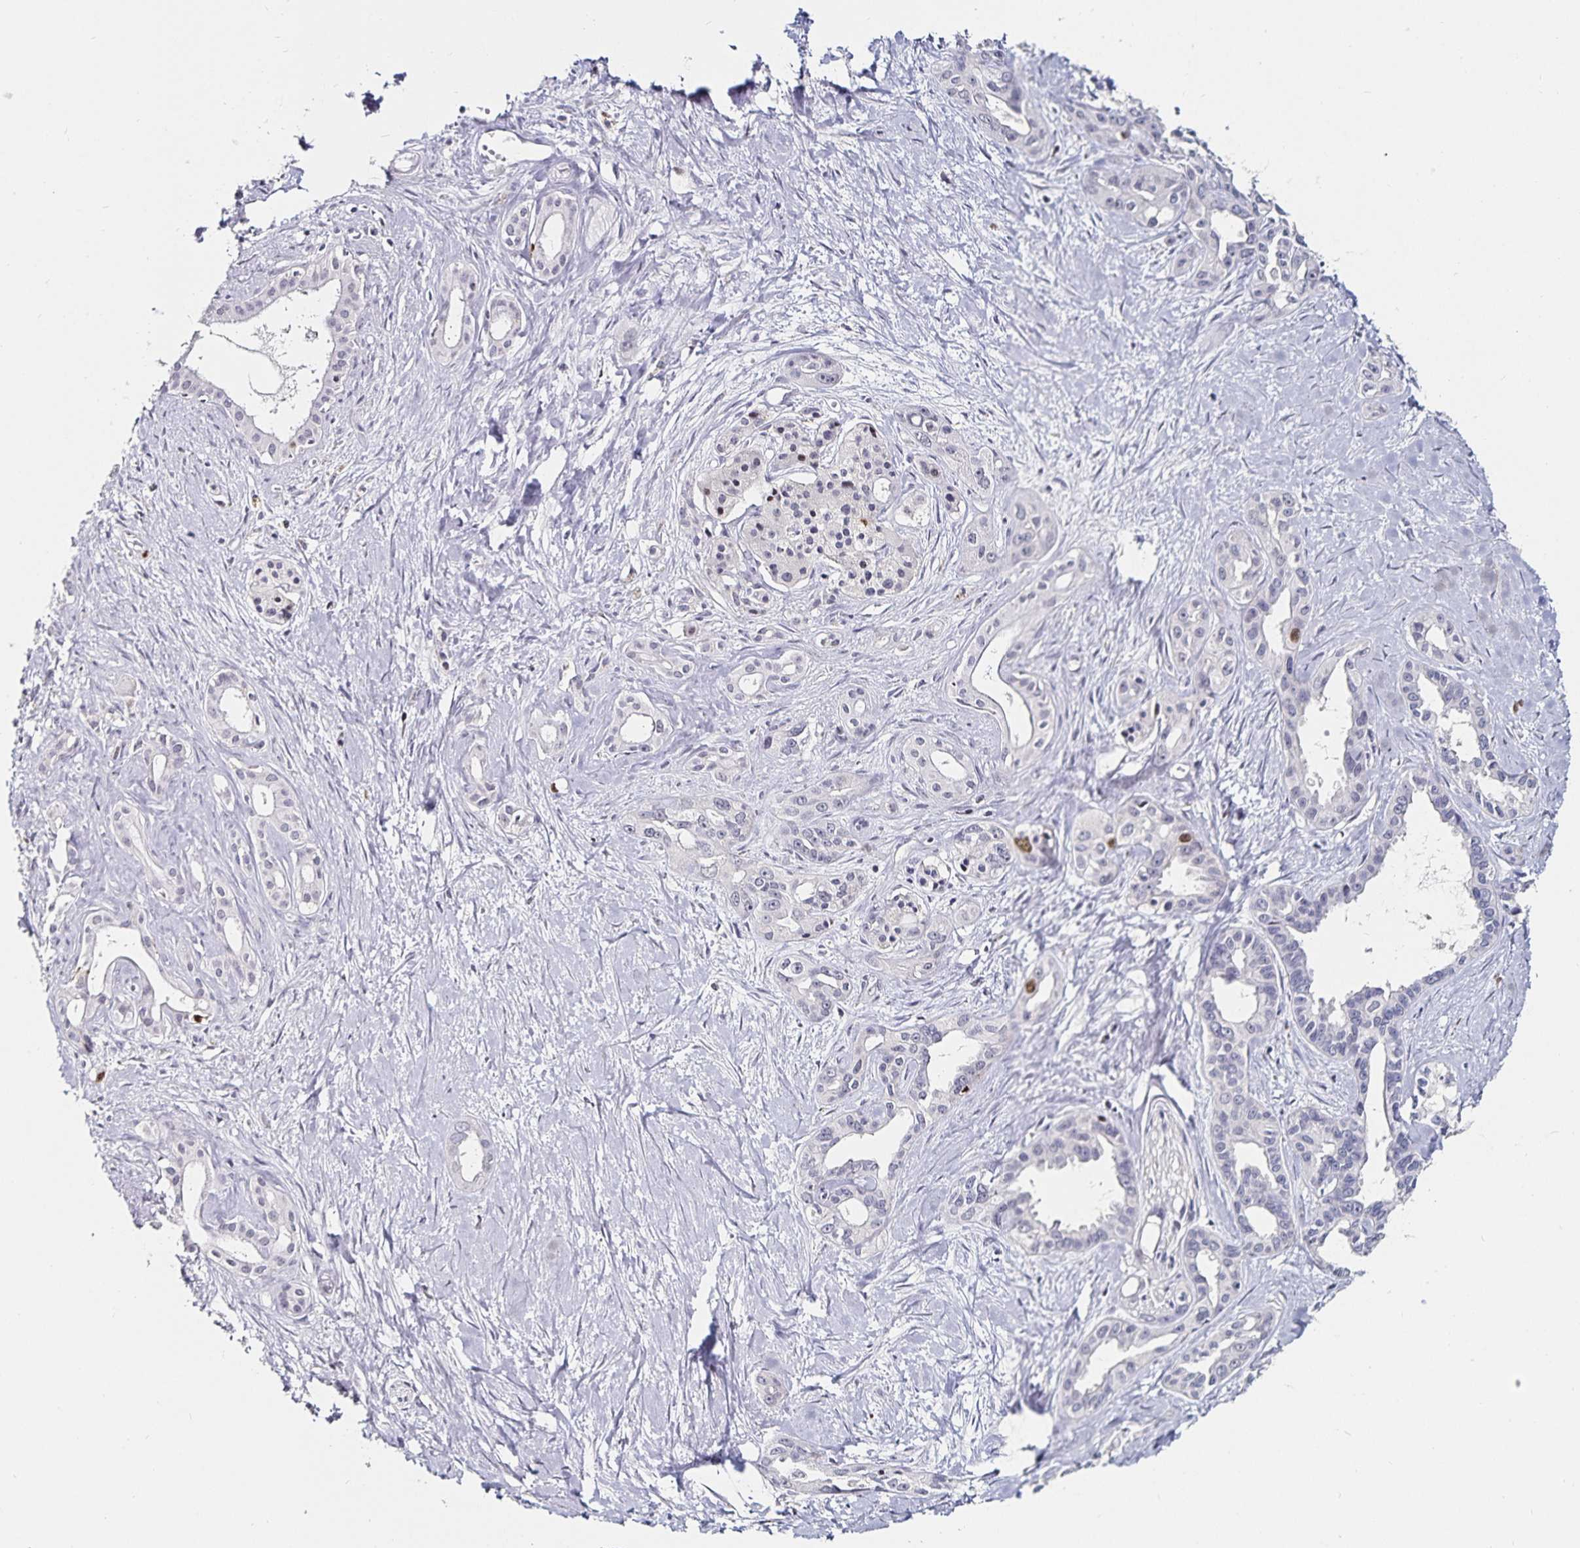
{"staining": {"intensity": "negative", "quantity": "none", "location": "none"}, "tissue": "pancreatic cancer", "cell_type": "Tumor cells", "image_type": "cancer", "snomed": [{"axis": "morphology", "description": "Adenocarcinoma, NOS"}, {"axis": "topography", "description": "Pancreas"}], "caption": "High magnification brightfield microscopy of adenocarcinoma (pancreatic) stained with DAB (brown) and counterstained with hematoxylin (blue): tumor cells show no significant staining. (Stains: DAB (3,3'-diaminobenzidine) immunohistochemistry (IHC) with hematoxylin counter stain, Microscopy: brightfield microscopy at high magnification).", "gene": "ANLN", "patient": {"sex": "female", "age": 50}}